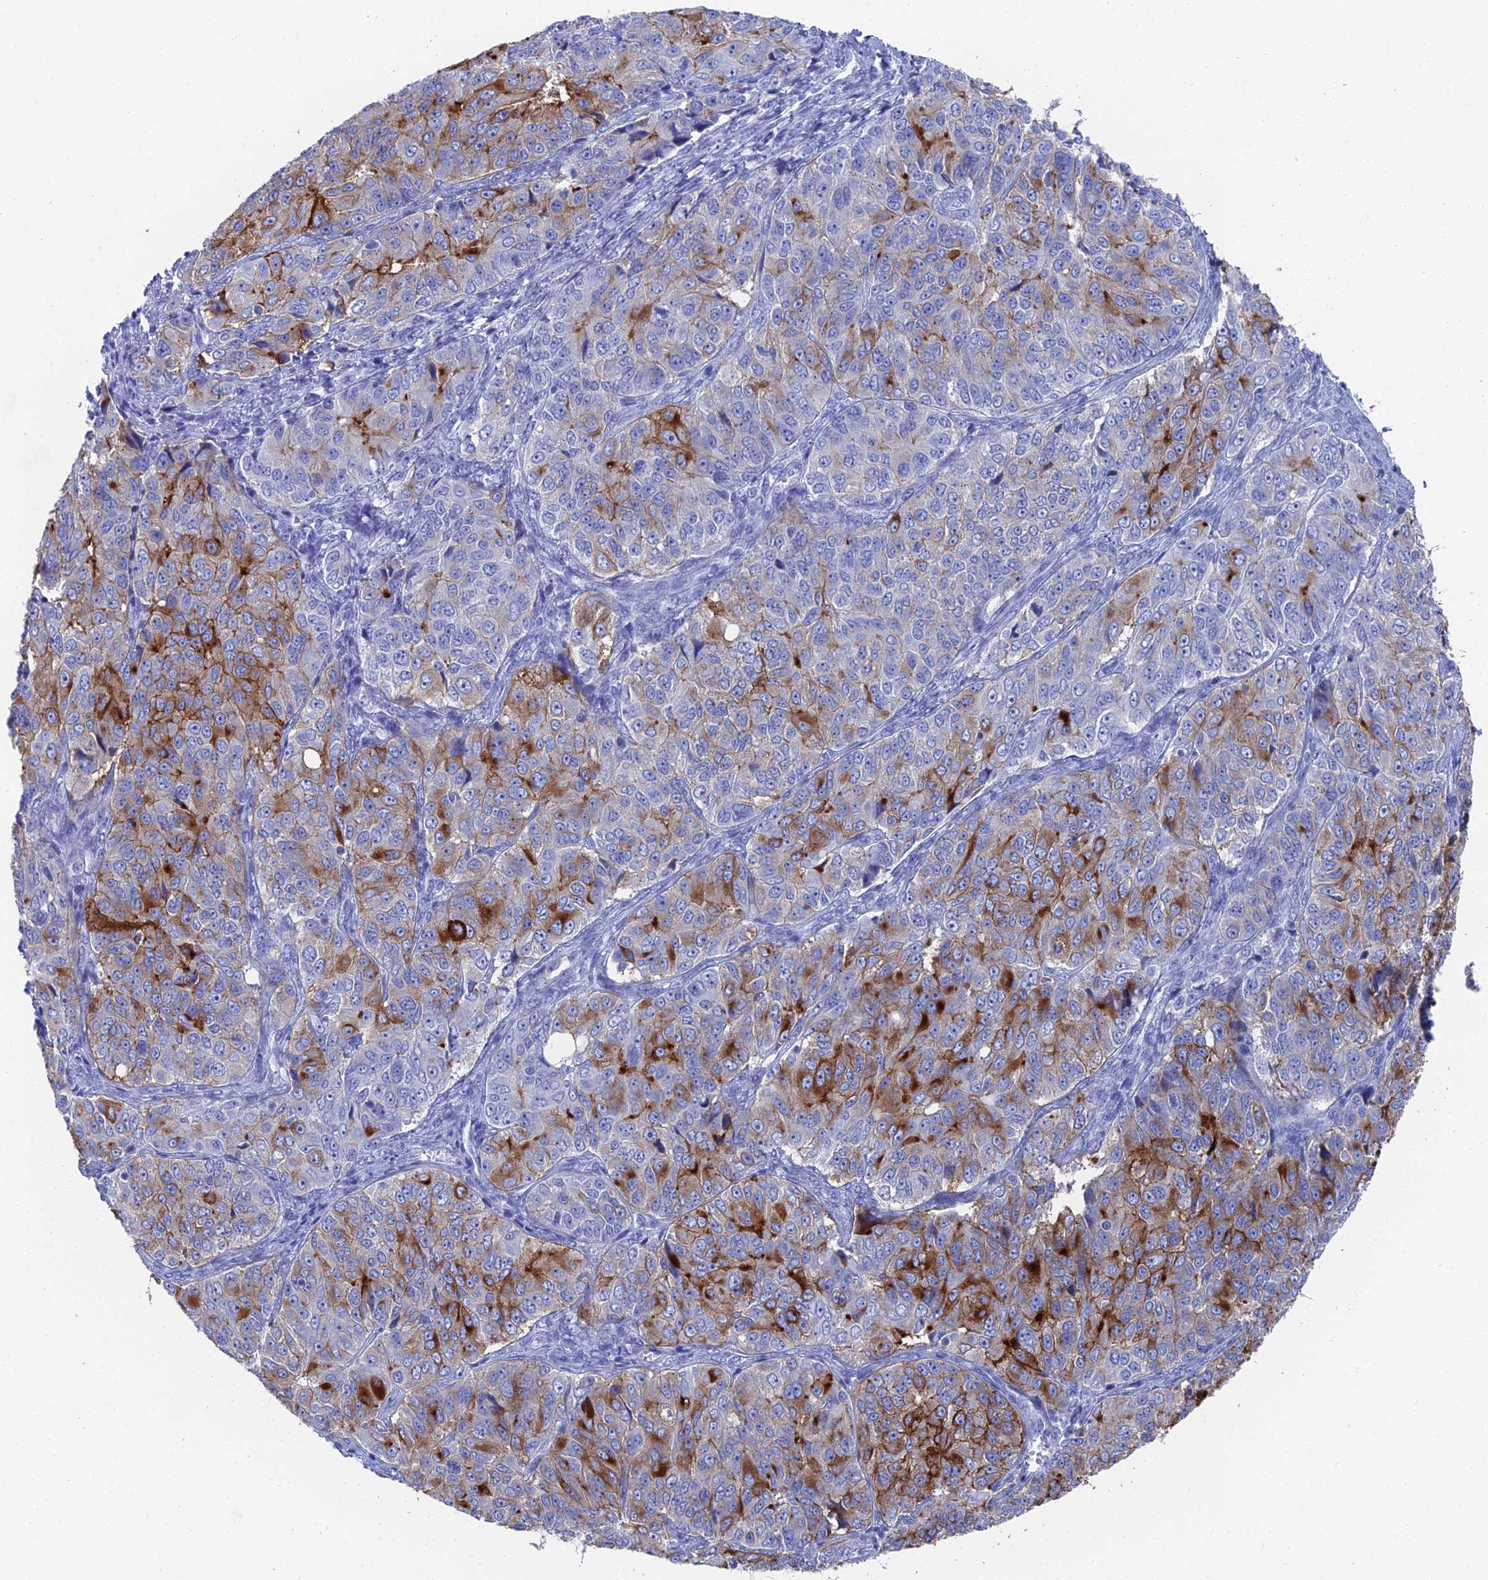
{"staining": {"intensity": "strong", "quantity": "<25%", "location": "cytoplasmic/membranous"}, "tissue": "ovarian cancer", "cell_type": "Tumor cells", "image_type": "cancer", "snomed": [{"axis": "morphology", "description": "Carcinoma, endometroid"}, {"axis": "topography", "description": "Ovary"}], "caption": "Brown immunohistochemical staining in human ovarian cancer (endometroid carcinoma) displays strong cytoplasmic/membranous staining in approximately <25% of tumor cells. The staining is performed using DAB (3,3'-diaminobenzidine) brown chromogen to label protein expression. The nuclei are counter-stained blue using hematoxylin.", "gene": "ENPP3", "patient": {"sex": "female", "age": 51}}